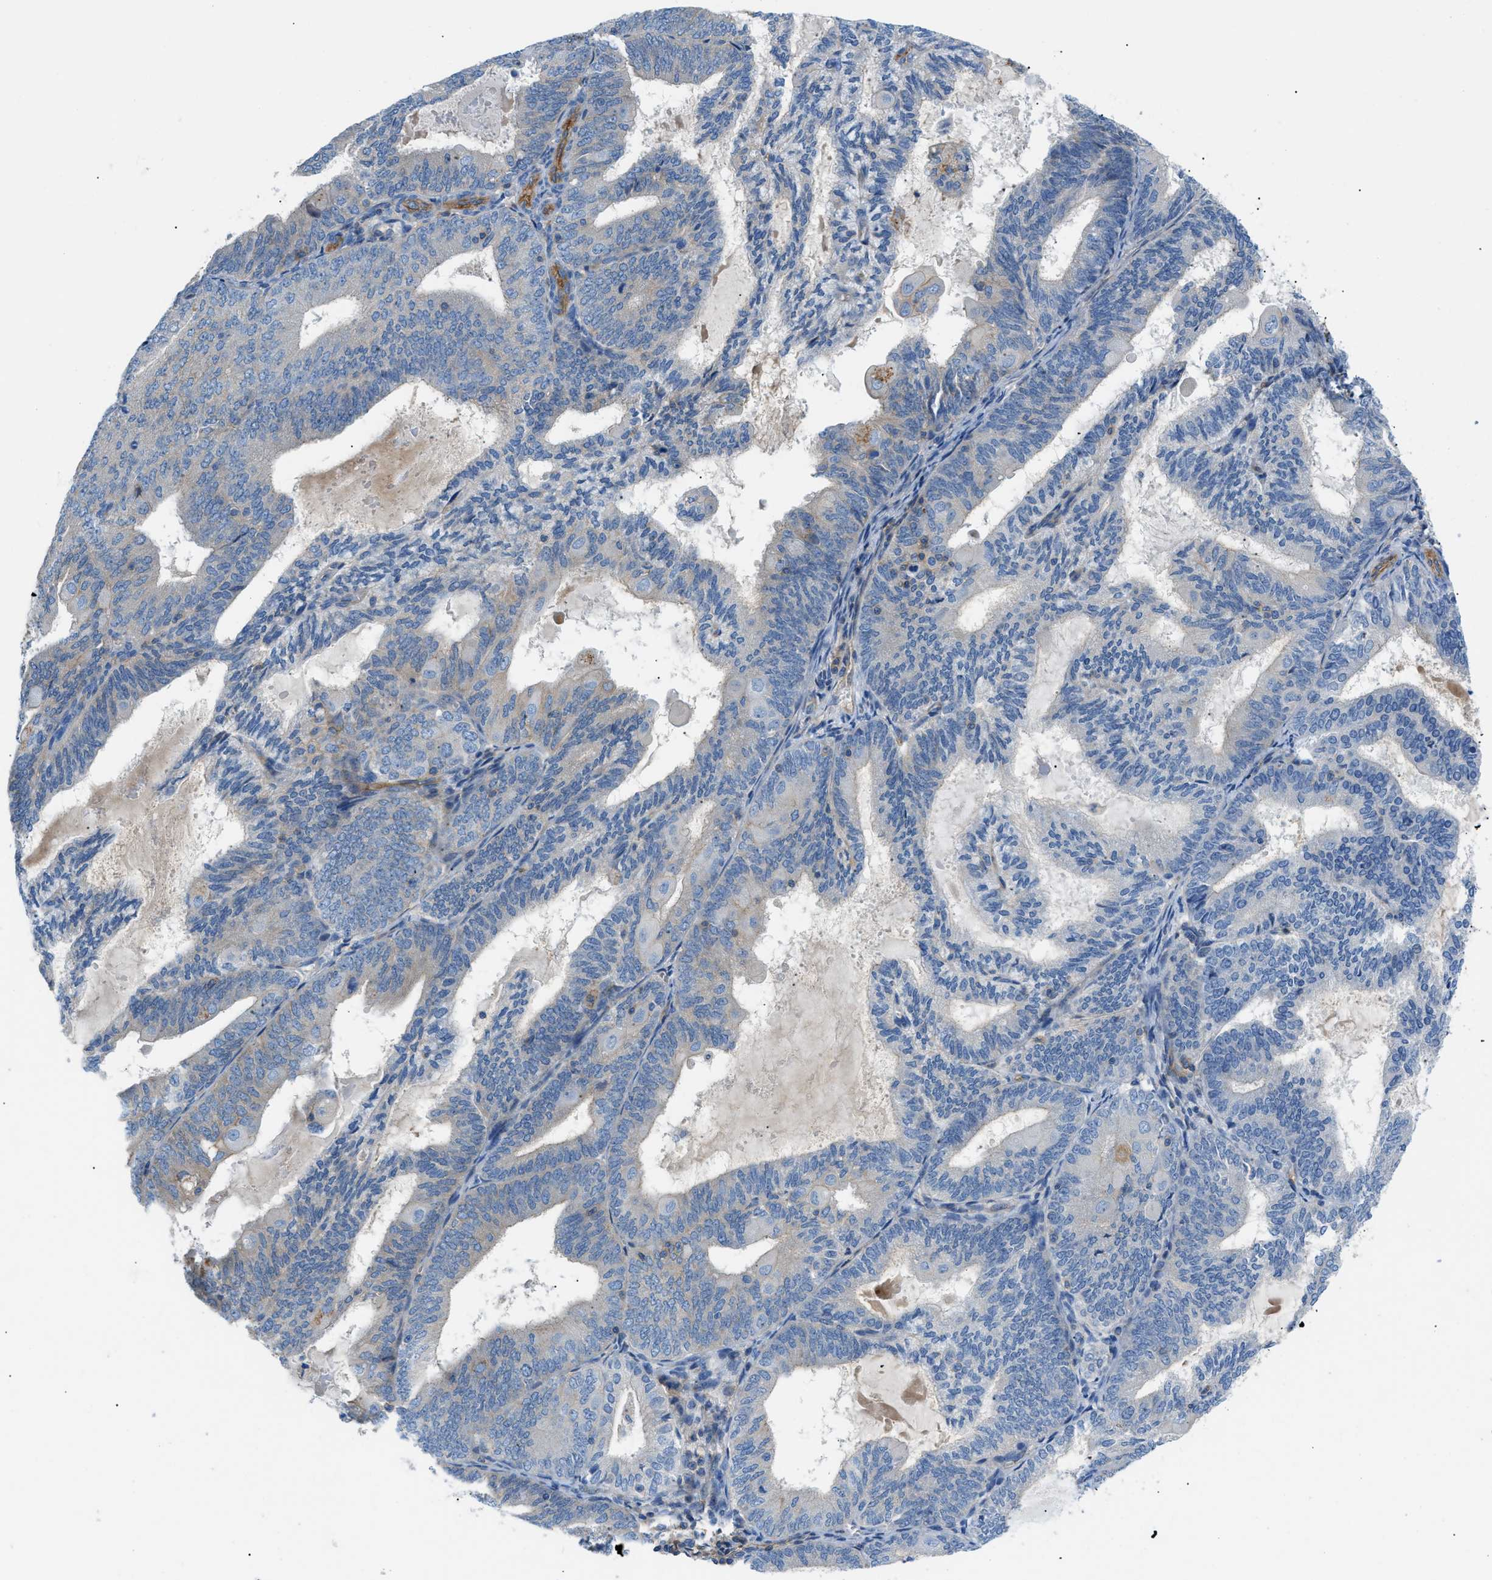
{"staining": {"intensity": "weak", "quantity": "<25%", "location": "cytoplasmic/membranous"}, "tissue": "endometrial cancer", "cell_type": "Tumor cells", "image_type": "cancer", "snomed": [{"axis": "morphology", "description": "Adenocarcinoma, NOS"}, {"axis": "topography", "description": "Endometrium"}], "caption": "The photomicrograph reveals no significant positivity in tumor cells of endometrial cancer.", "gene": "ORAI1", "patient": {"sex": "female", "age": 81}}